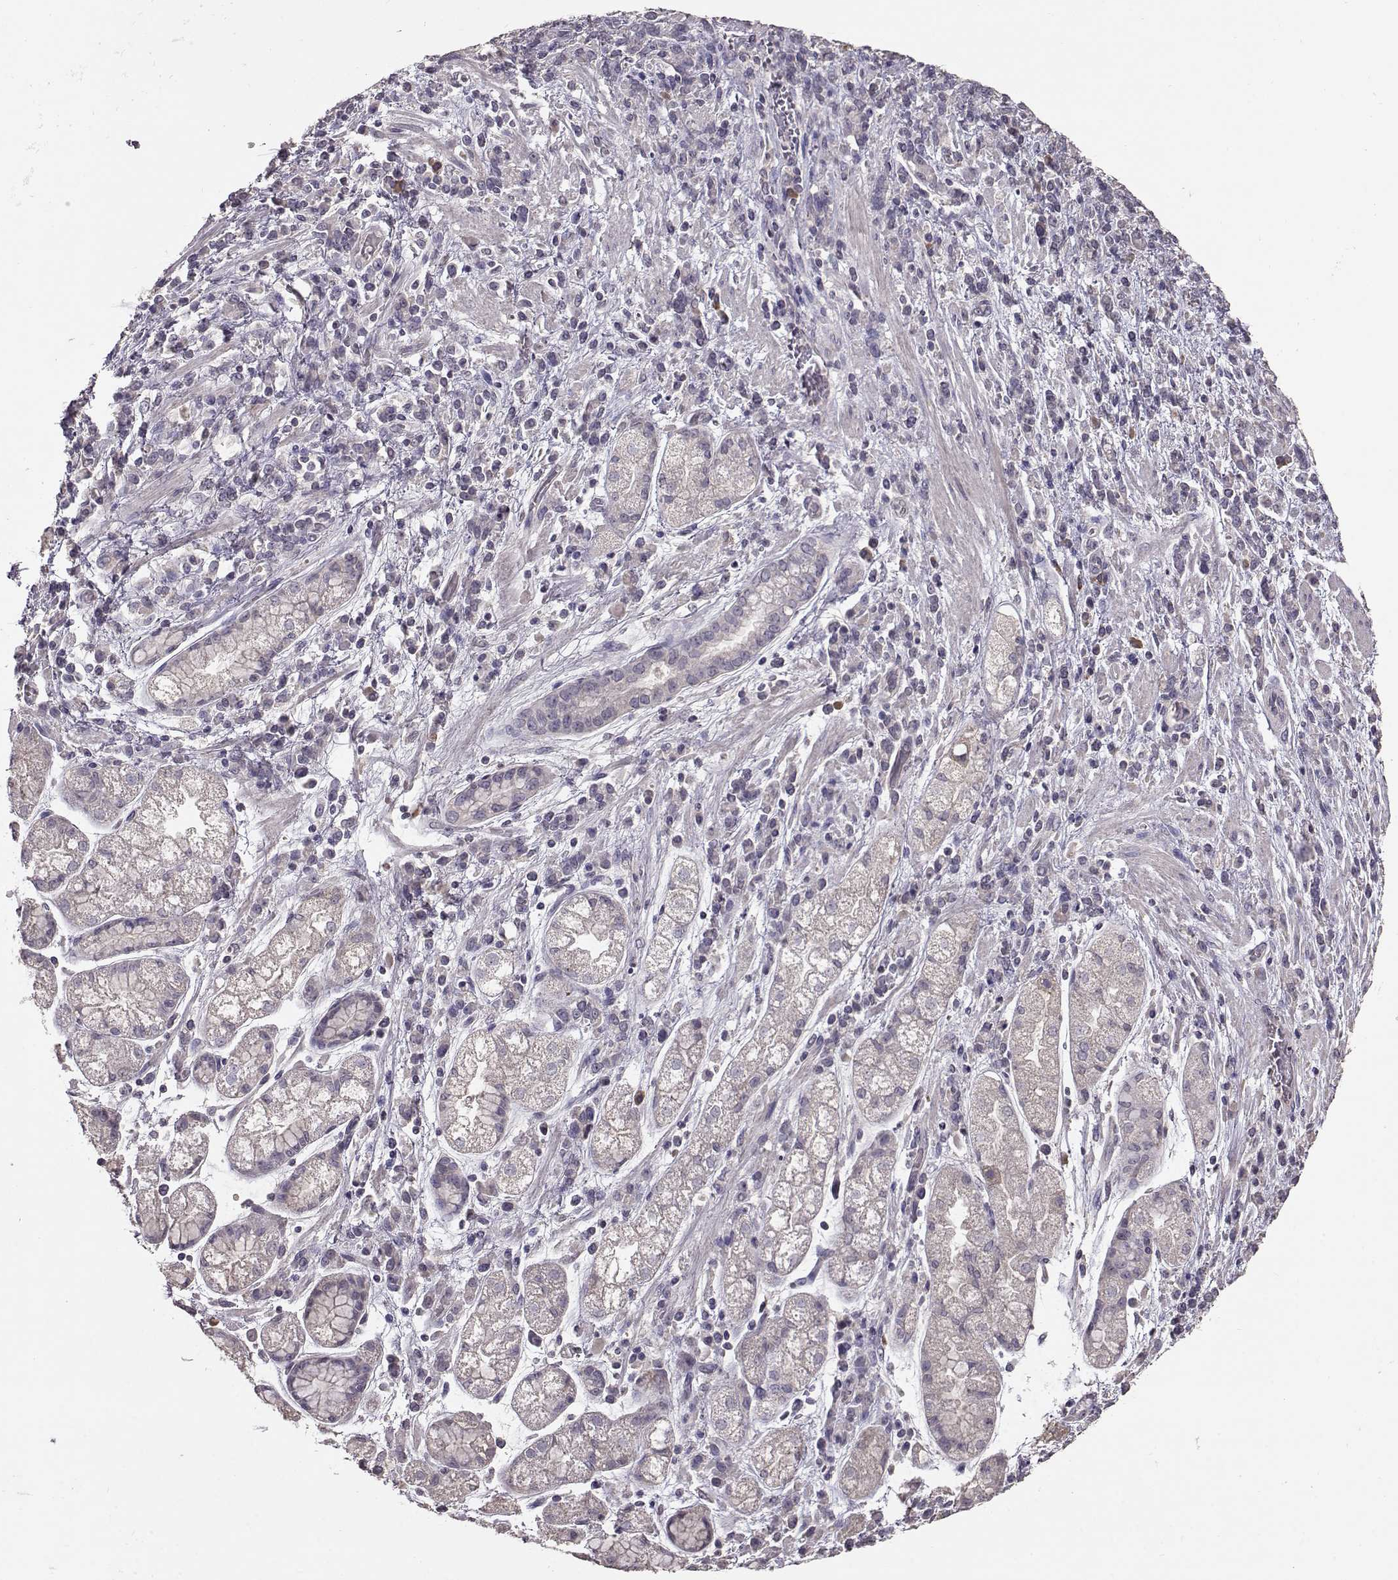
{"staining": {"intensity": "negative", "quantity": "none", "location": "none"}, "tissue": "stomach cancer", "cell_type": "Tumor cells", "image_type": "cancer", "snomed": [{"axis": "morphology", "description": "Adenocarcinoma, NOS"}, {"axis": "topography", "description": "Stomach"}], "caption": "There is no significant expression in tumor cells of stomach cancer.", "gene": "PMCH", "patient": {"sex": "female", "age": 57}}